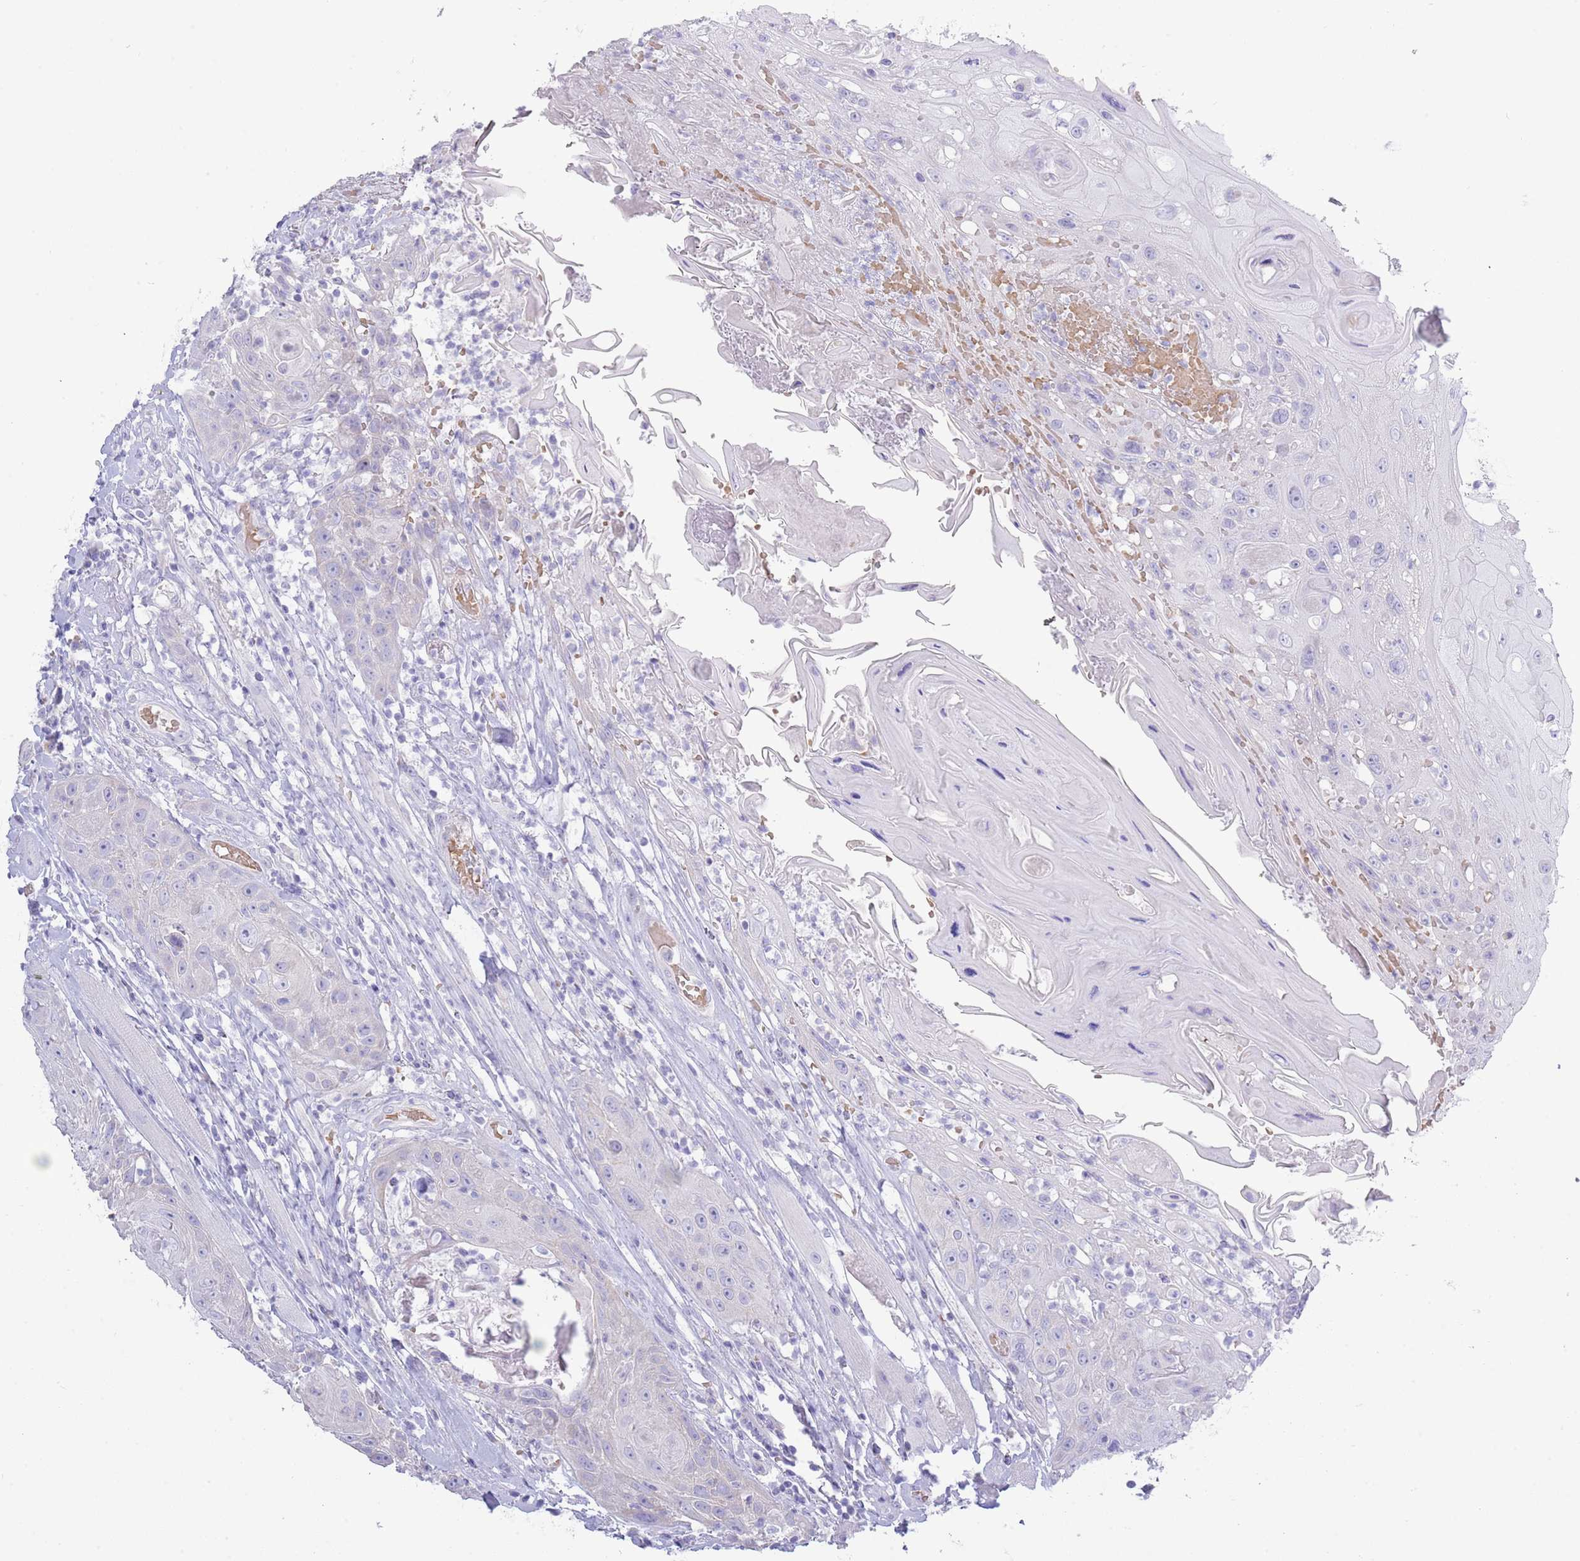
{"staining": {"intensity": "negative", "quantity": "none", "location": "none"}, "tissue": "head and neck cancer", "cell_type": "Tumor cells", "image_type": "cancer", "snomed": [{"axis": "morphology", "description": "Squamous cell carcinoma, NOS"}, {"axis": "topography", "description": "Head-Neck"}], "caption": "The photomicrograph displays no staining of tumor cells in squamous cell carcinoma (head and neck).", "gene": "ACR", "patient": {"sex": "female", "age": 59}}